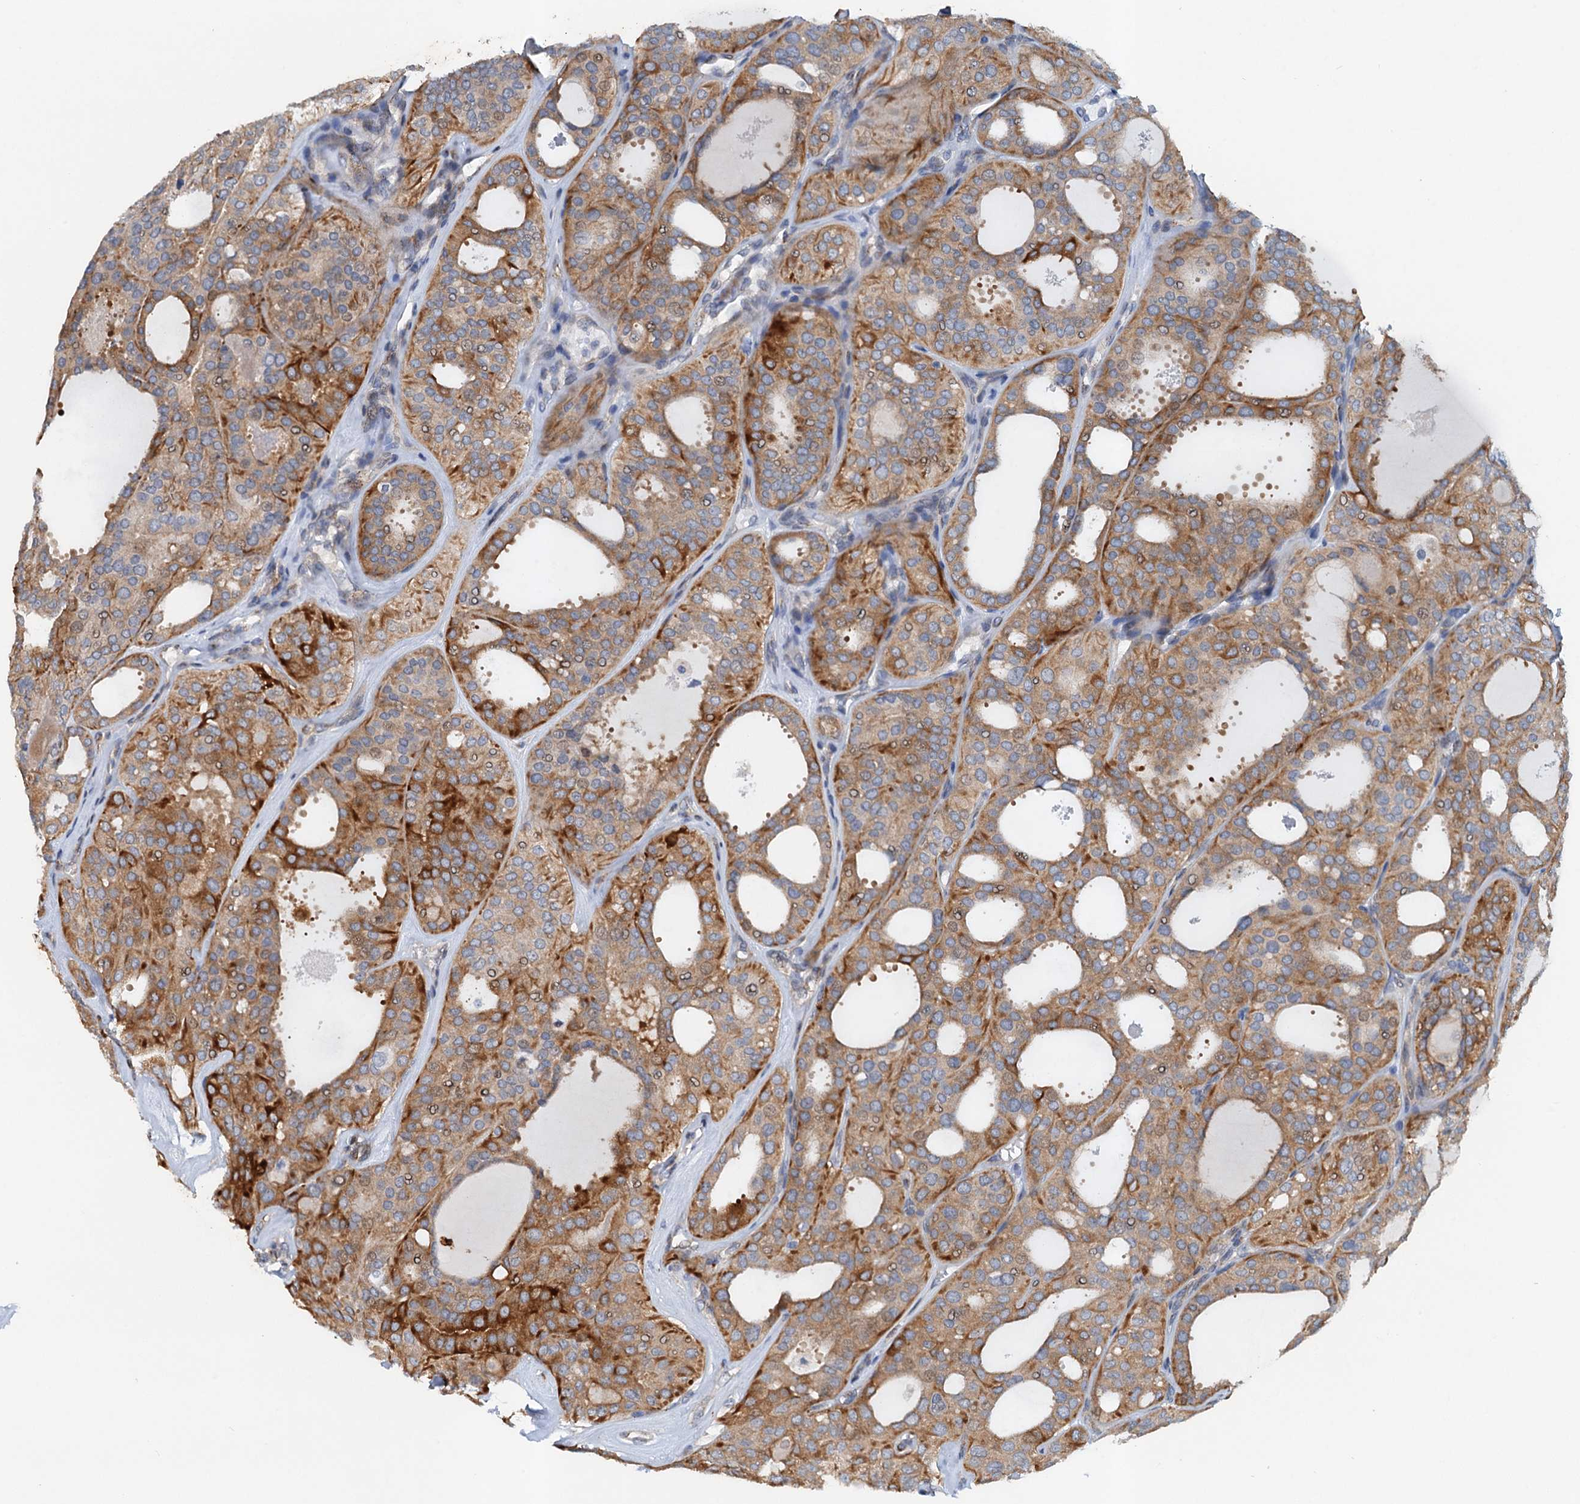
{"staining": {"intensity": "moderate", "quantity": ">75%", "location": "cytoplasmic/membranous"}, "tissue": "thyroid cancer", "cell_type": "Tumor cells", "image_type": "cancer", "snomed": [{"axis": "morphology", "description": "Follicular adenoma carcinoma, NOS"}, {"axis": "topography", "description": "Thyroid gland"}], "caption": "Protein staining displays moderate cytoplasmic/membranous positivity in about >75% of tumor cells in thyroid follicular adenoma carcinoma.", "gene": "NBEA", "patient": {"sex": "male", "age": 75}}